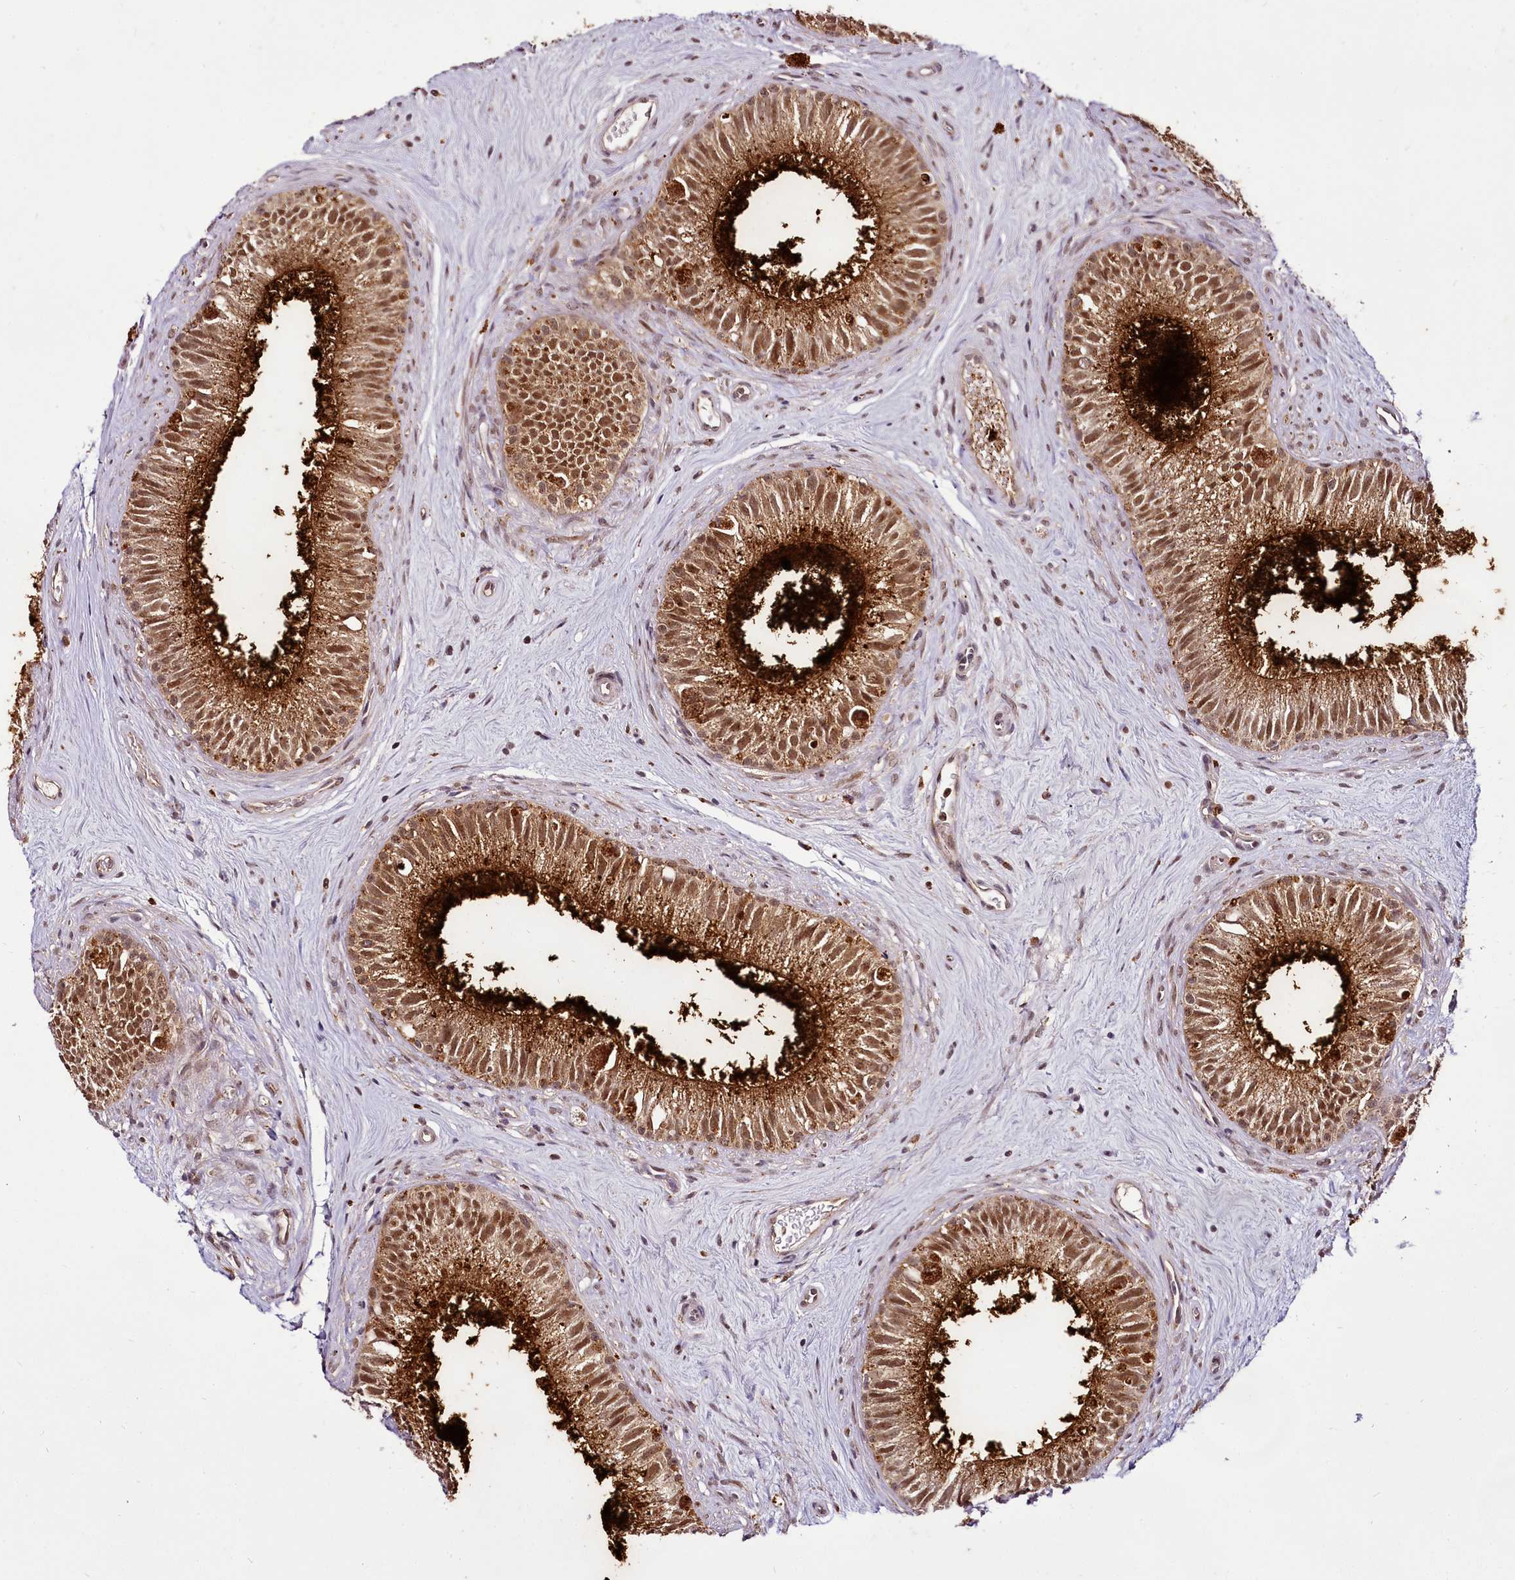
{"staining": {"intensity": "strong", "quantity": ">75%", "location": "cytoplasmic/membranous,nuclear"}, "tissue": "epididymis", "cell_type": "Glandular cells", "image_type": "normal", "snomed": [{"axis": "morphology", "description": "Normal tissue, NOS"}, {"axis": "topography", "description": "Epididymis"}], "caption": "Immunohistochemistry (IHC) histopathology image of unremarkable epididymis: human epididymis stained using immunohistochemistry demonstrates high levels of strong protein expression localized specifically in the cytoplasmic/membranous,nuclear of glandular cells, appearing as a cytoplasmic/membranous,nuclear brown color.", "gene": "EDIL3", "patient": {"sex": "male", "age": 71}}